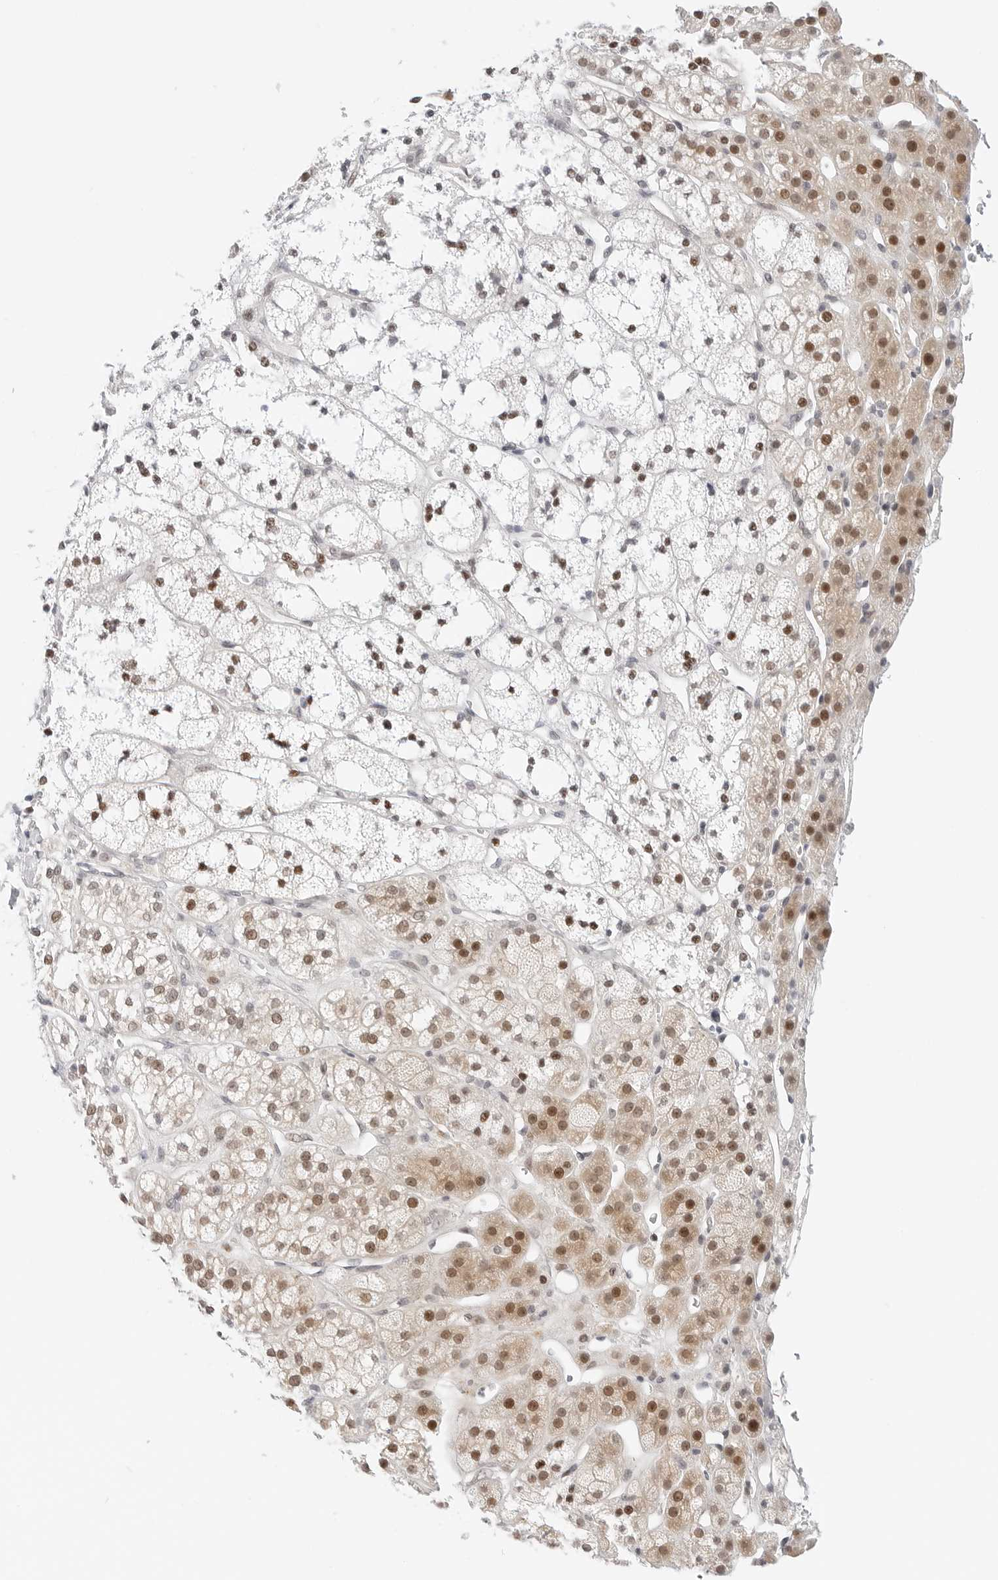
{"staining": {"intensity": "moderate", "quantity": ">75%", "location": "cytoplasmic/membranous,nuclear"}, "tissue": "adrenal gland", "cell_type": "Glandular cells", "image_type": "normal", "snomed": [{"axis": "morphology", "description": "Normal tissue, NOS"}, {"axis": "topography", "description": "Adrenal gland"}], "caption": "Protein analysis of normal adrenal gland demonstrates moderate cytoplasmic/membranous,nuclear expression in about >75% of glandular cells.", "gene": "TSEN2", "patient": {"sex": "male", "age": 56}}